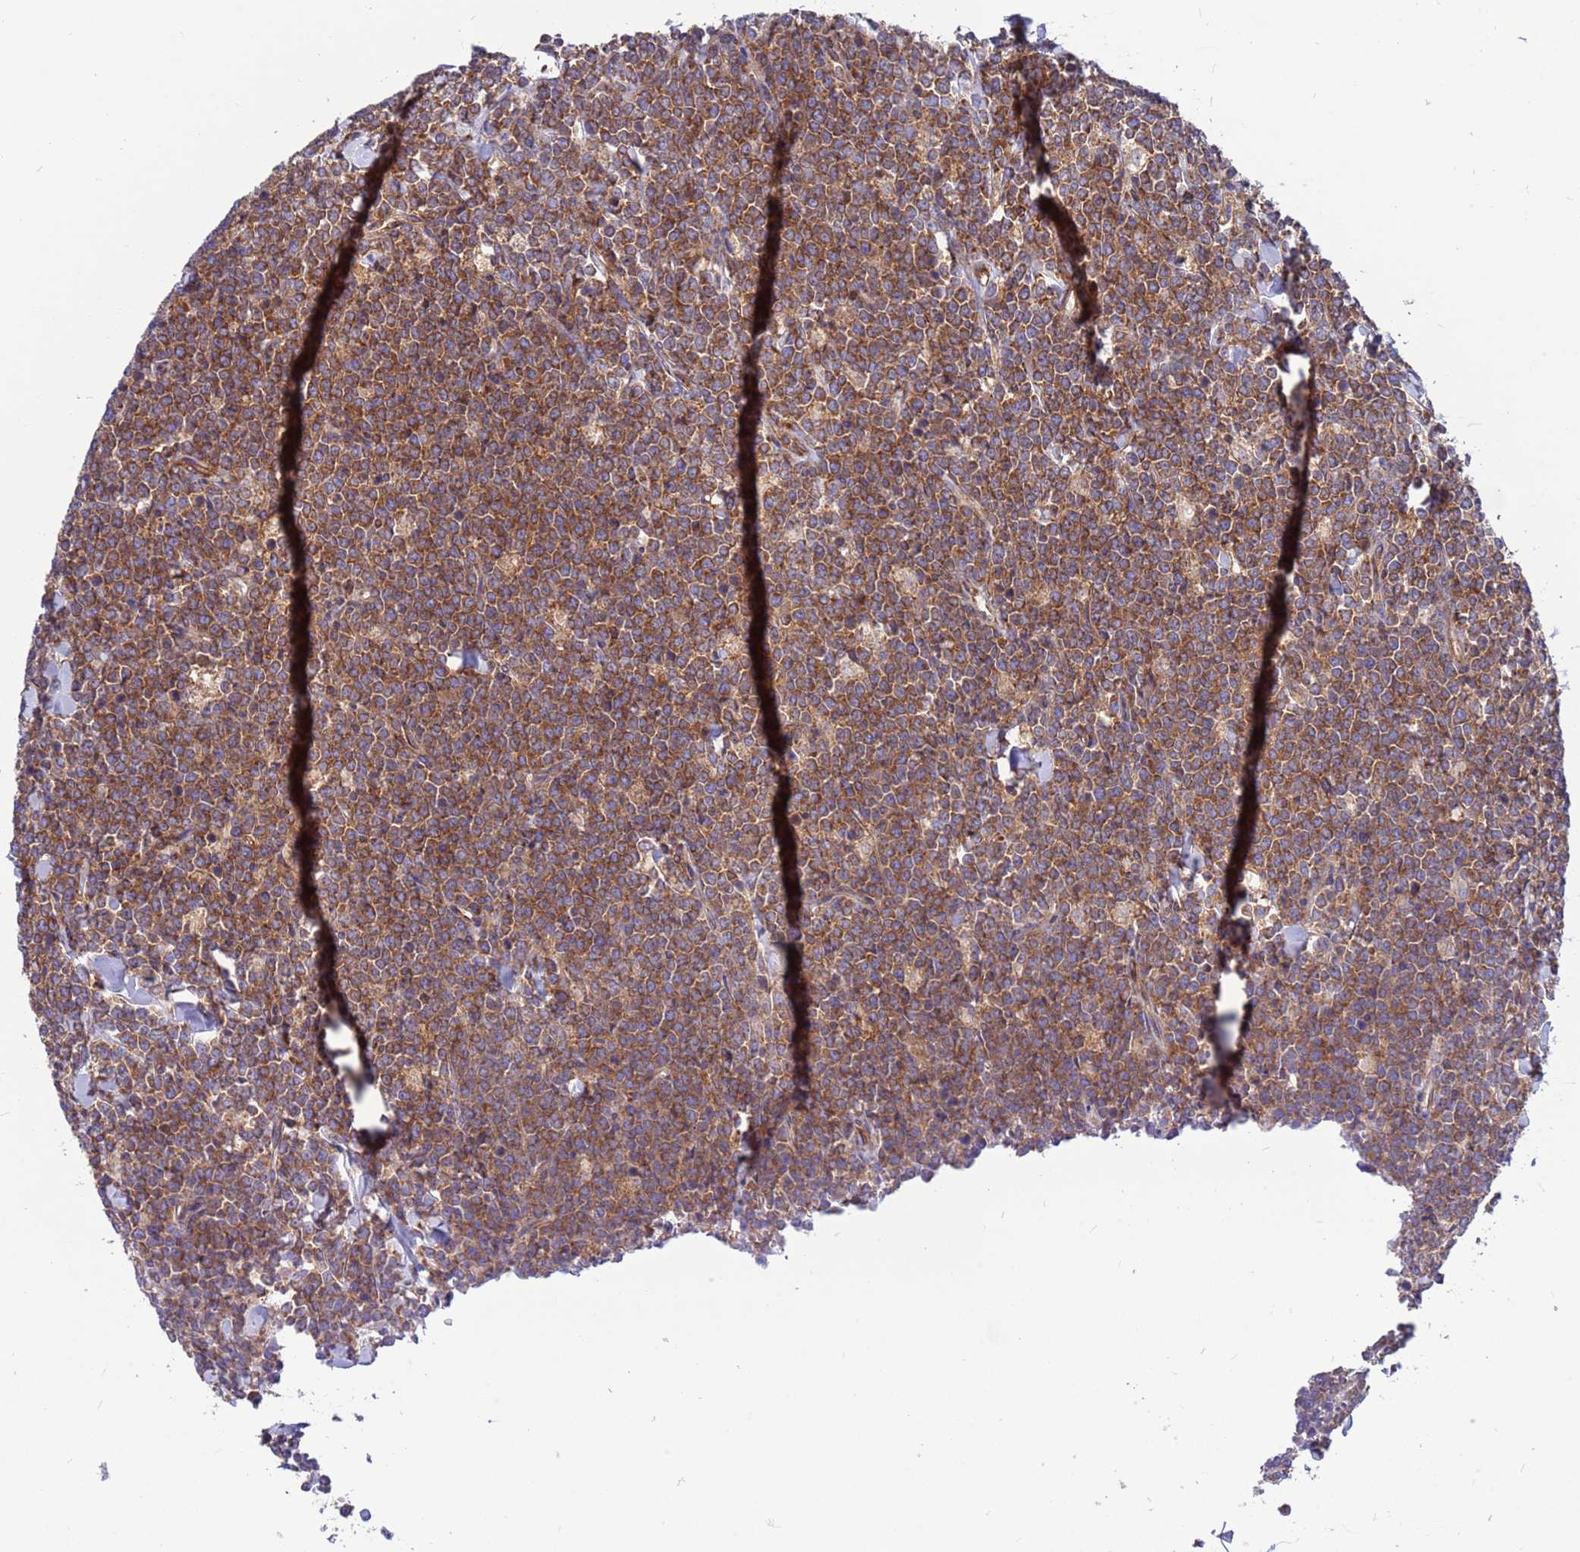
{"staining": {"intensity": "moderate", "quantity": ">75%", "location": "cytoplasmic/membranous"}, "tissue": "lymphoma", "cell_type": "Tumor cells", "image_type": "cancer", "snomed": [{"axis": "morphology", "description": "Malignant lymphoma, non-Hodgkin's type, High grade"}, {"axis": "topography", "description": "Small intestine"}], "caption": "Immunohistochemistry image of neoplastic tissue: malignant lymphoma, non-Hodgkin's type (high-grade) stained using immunohistochemistry displays medium levels of moderate protein expression localized specifically in the cytoplasmic/membranous of tumor cells, appearing as a cytoplasmic/membranous brown color.", "gene": "ZC3HAV1", "patient": {"sex": "male", "age": 8}}